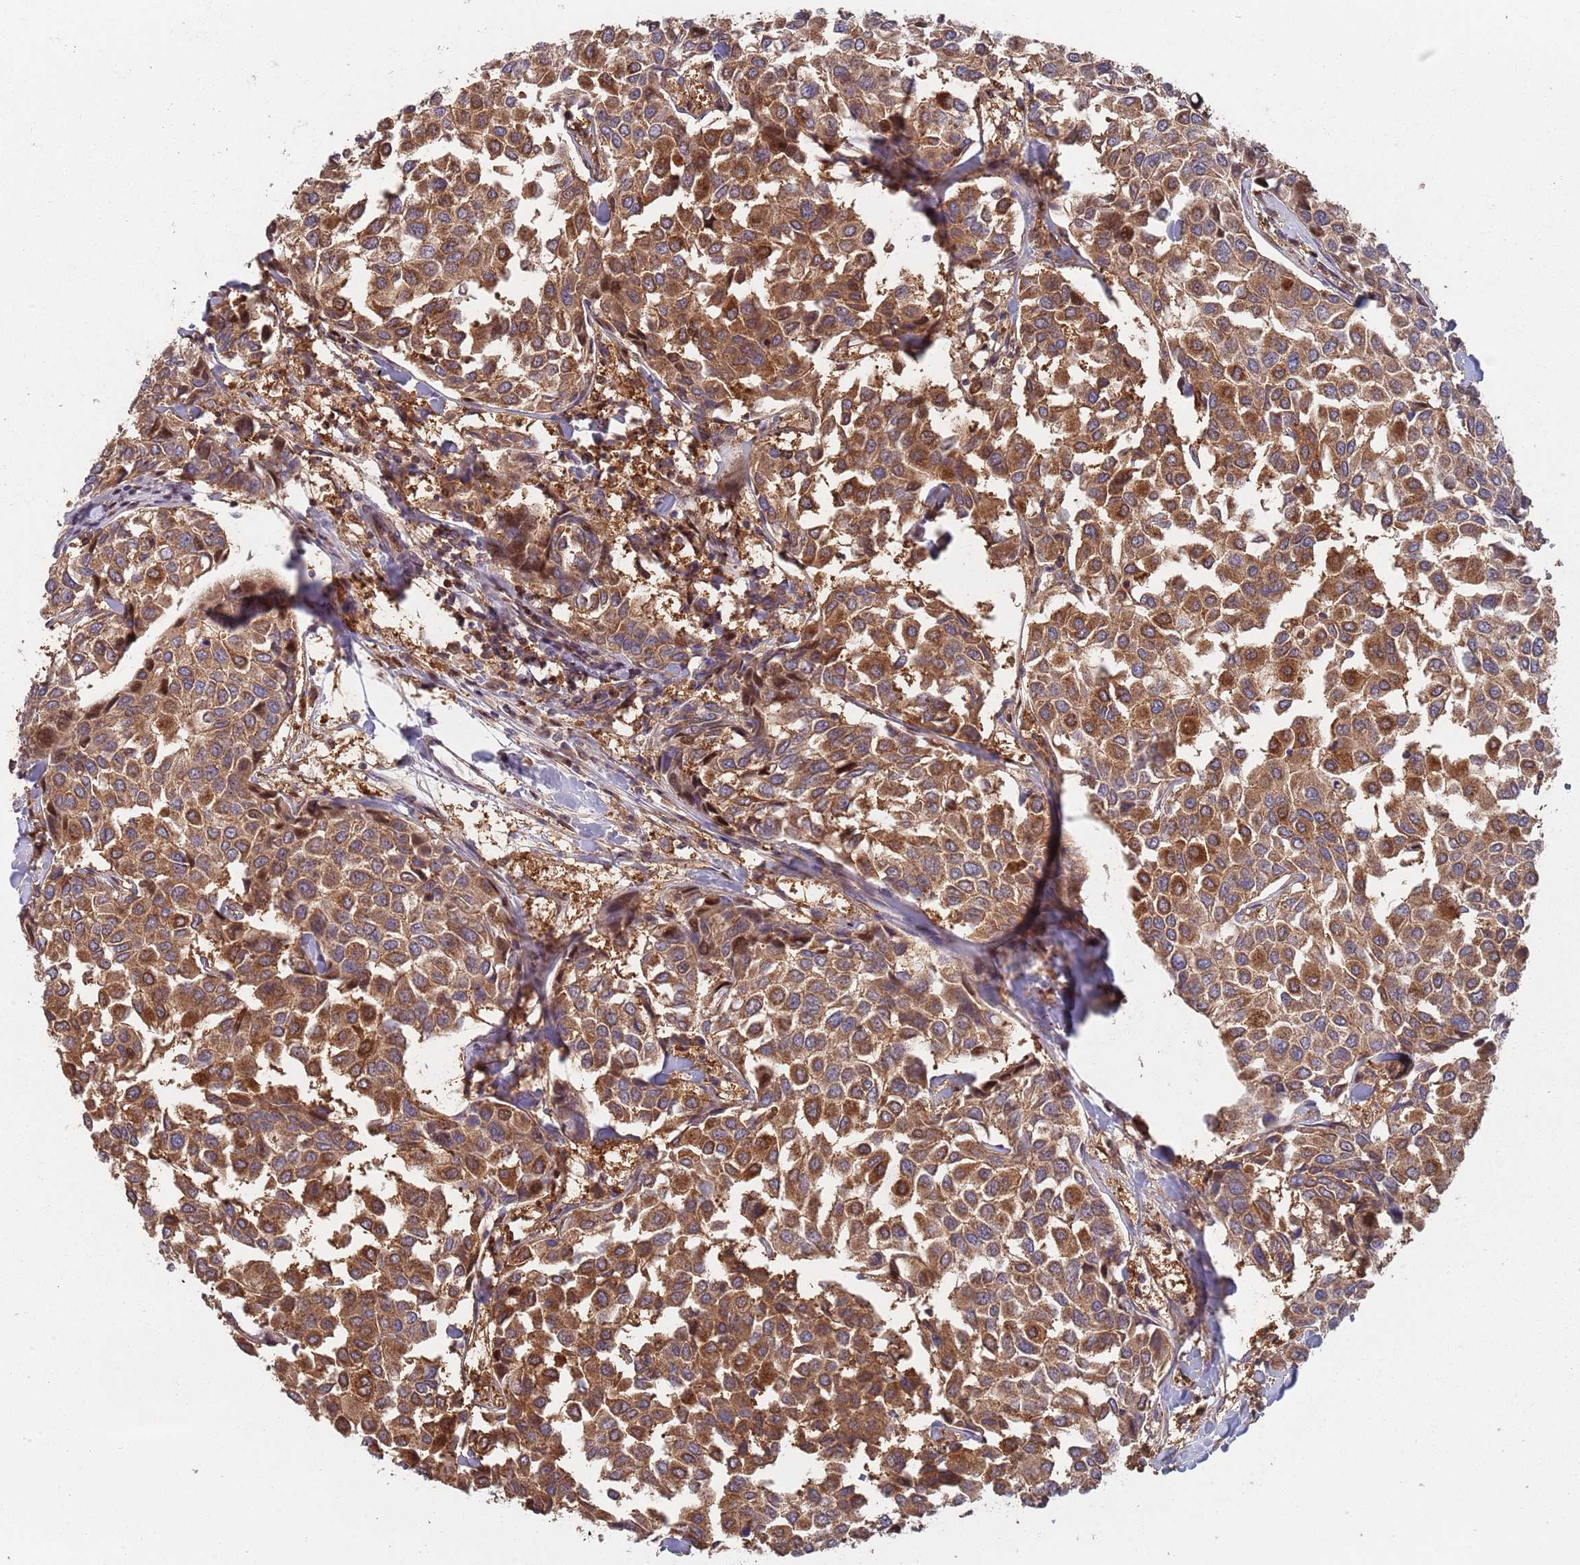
{"staining": {"intensity": "moderate", "quantity": ">75%", "location": "cytoplasmic/membranous"}, "tissue": "breast cancer", "cell_type": "Tumor cells", "image_type": "cancer", "snomed": [{"axis": "morphology", "description": "Duct carcinoma"}, {"axis": "topography", "description": "Breast"}], "caption": "An image of human breast cancer stained for a protein shows moderate cytoplasmic/membranous brown staining in tumor cells. (Brightfield microscopy of DAB IHC at high magnification).", "gene": "GDI2", "patient": {"sex": "female", "age": 55}}